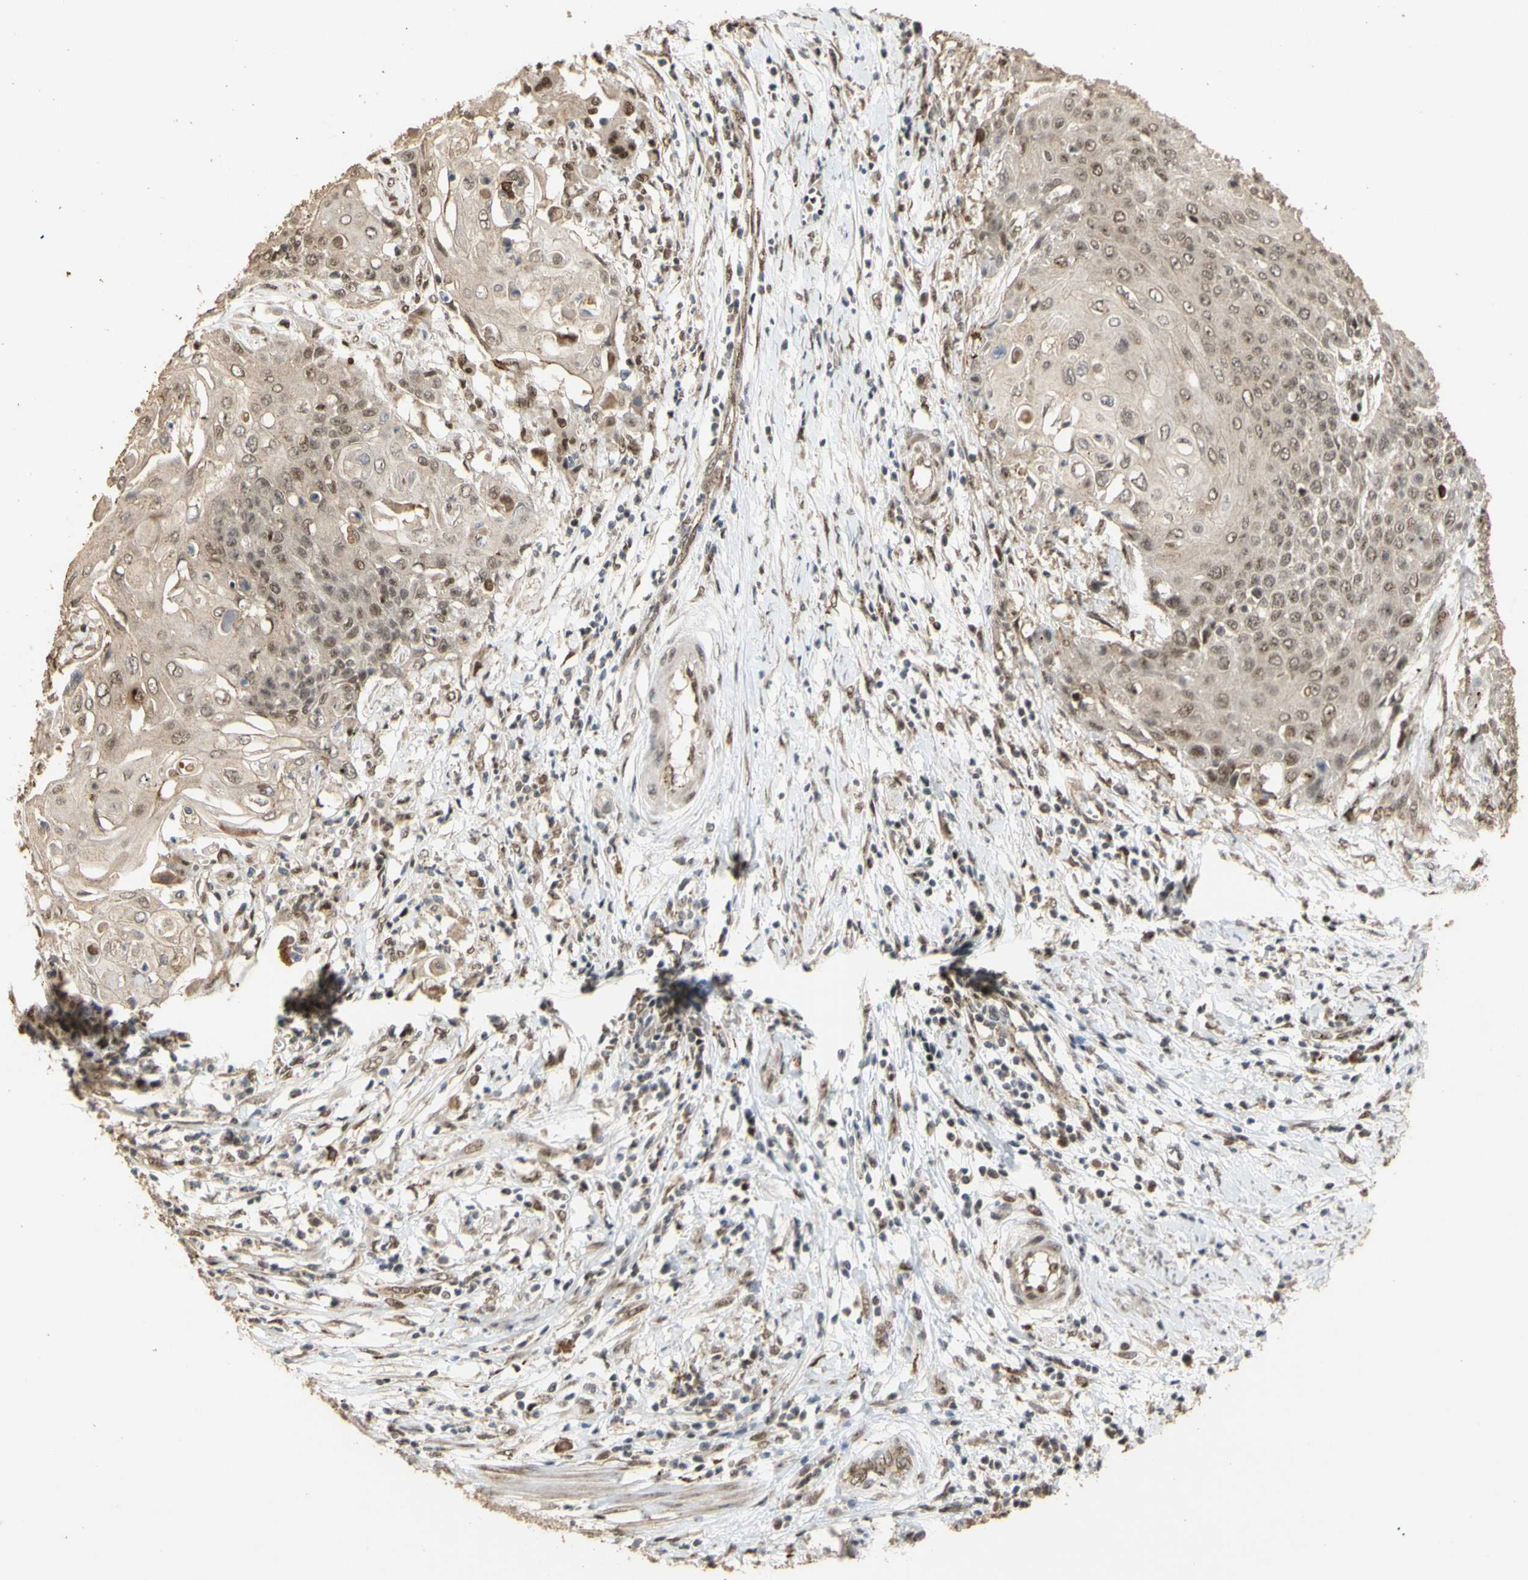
{"staining": {"intensity": "weak", "quantity": ">75%", "location": "cytoplasmic/membranous,nuclear"}, "tissue": "cervical cancer", "cell_type": "Tumor cells", "image_type": "cancer", "snomed": [{"axis": "morphology", "description": "Squamous cell carcinoma, NOS"}, {"axis": "topography", "description": "Cervix"}], "caption": "The photomicrograph shows immunohistochemical staining of squamous cell carcinoma (cervical). There is weak cytoplasmic/membranous and nuclear expression is seen in about >75% of tumor cells.", "gene": "GTF2E2", "patient": {"sex": "female", "age": 39}}